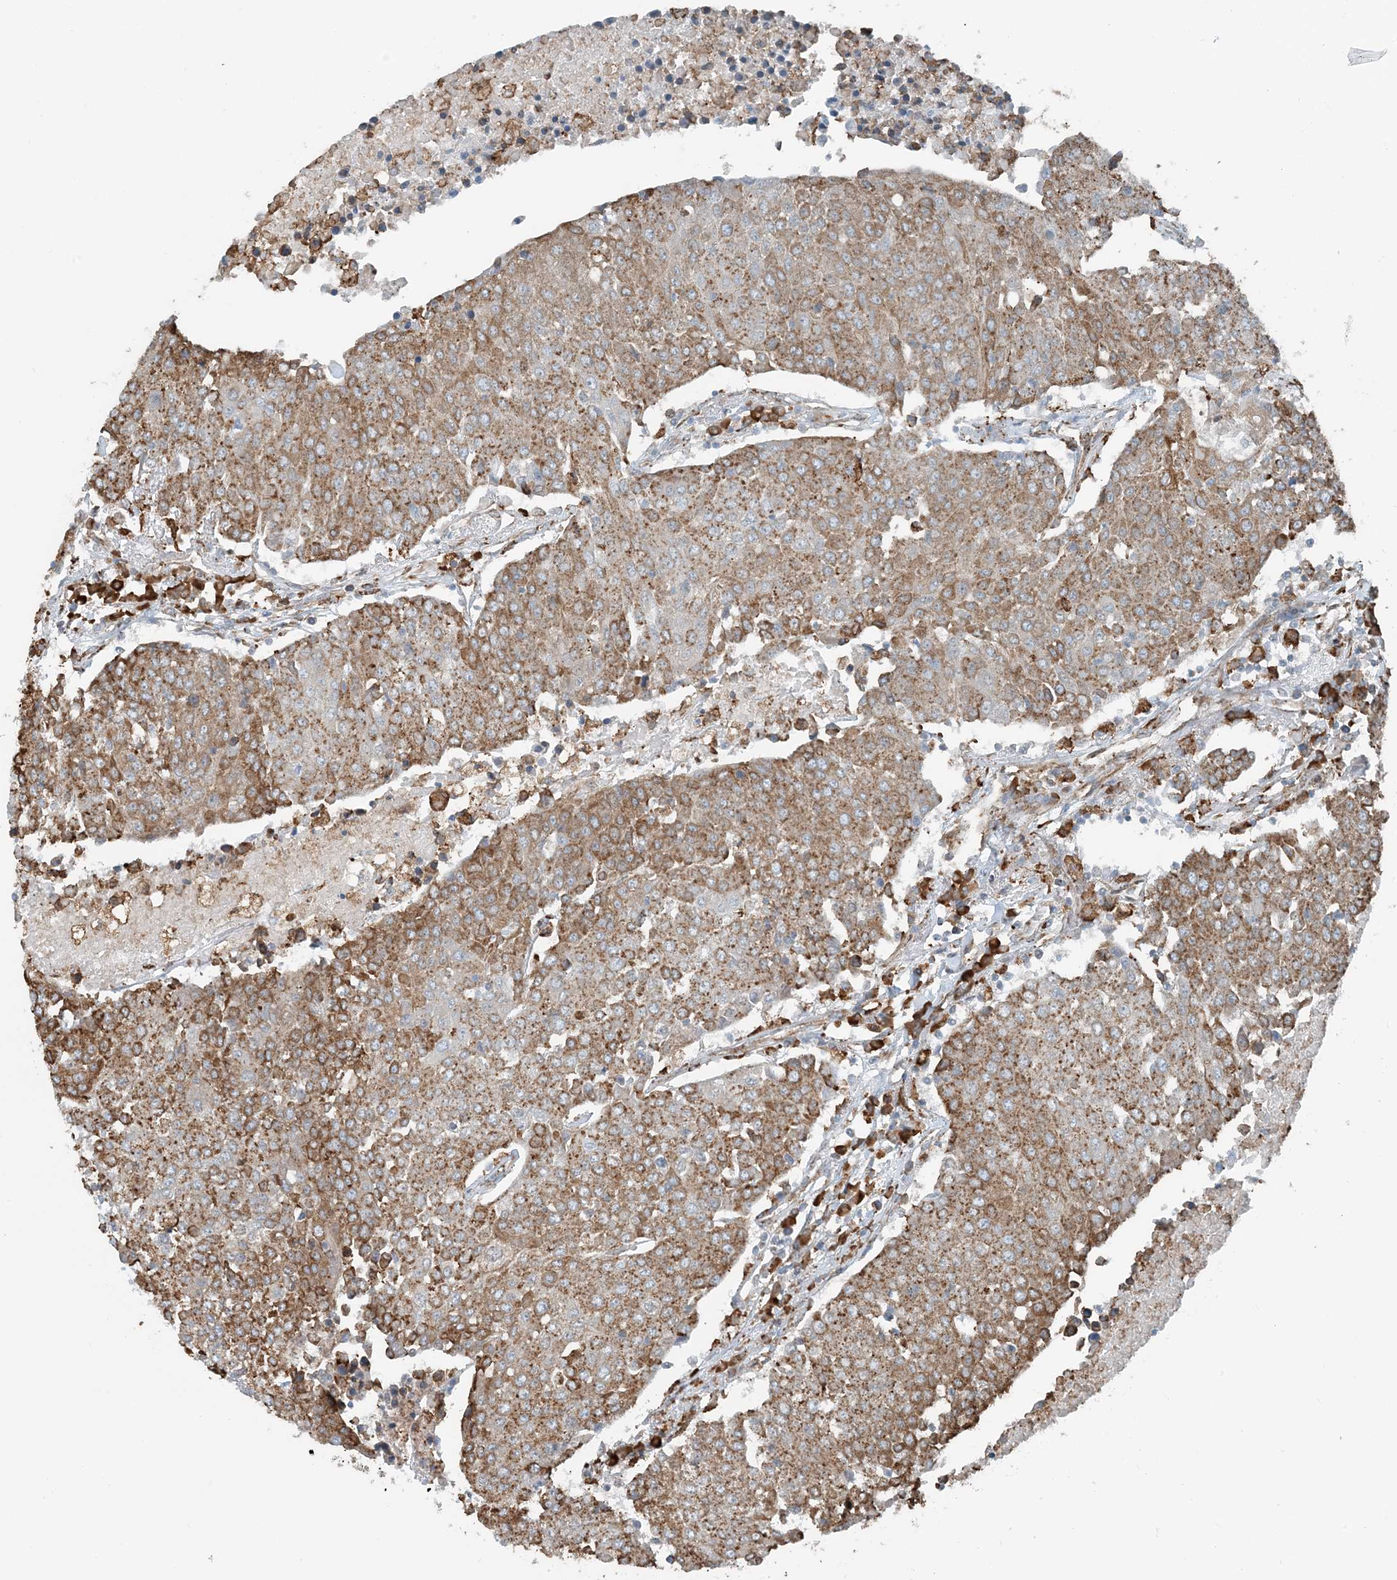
{"staining": {"intensity": "moderate", "quantity": ">75%", "location": "cytoplasmic/membranous"}, "tissue": "urothelial cancer", "cell_type": "Tumor cells", "image_type": "cancer", "snomed": [{"axis": "morphology", "description": "Urothelial carcinoma, High grade"}, {"axis": "topography", "description": "Urinary bladder"}], "caption": "A brown stain shows moderate cytoplasmic/membranous expression of a protein in human high-grade urothelial carcinoma tumor cells. (DAB = brown stain, brightfield microscopy at high magnification).", "gene": "CERKL", "patient": {"sex": "female", "age": 85}}